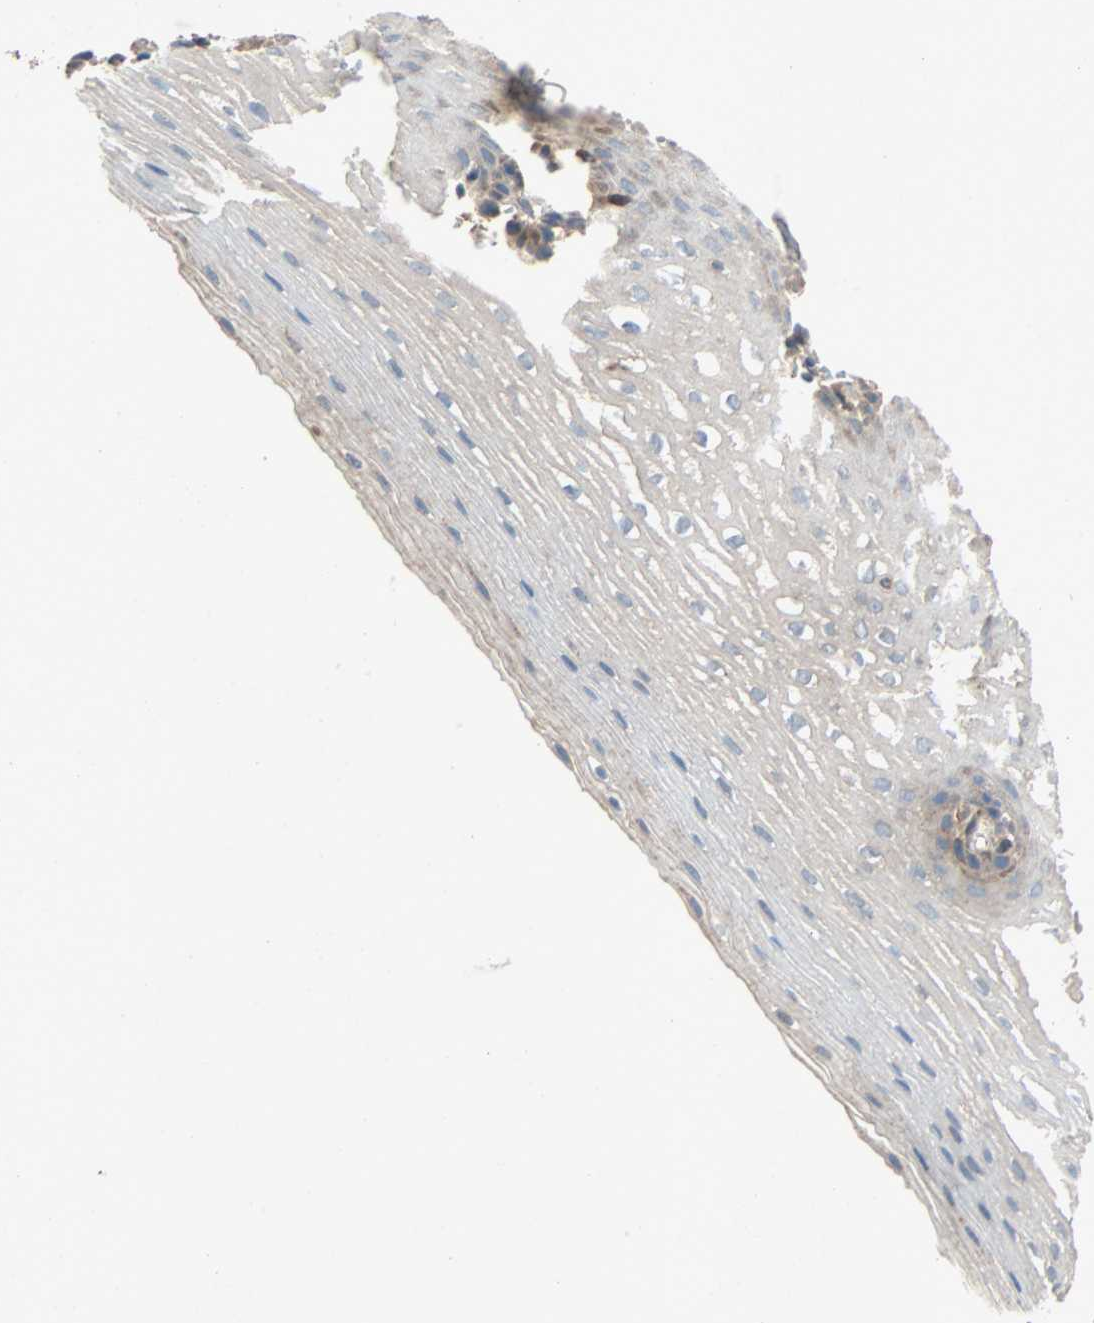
{"staining": {"intensity": "weak", "quantity": "25%-75%", "location": "cytoplasmic/membranous"}, "tissue": "esophagus", "cell_type": "Squamous epithelial cells", "image_type": "normal", "snomed": [{"axis": "morphology", "description": "Normal tissue, NOS"}, {"axis": "topography", "description": "Esophagus"}], "caption": "Immunohistochemical staining of benign esophagus shows weak cytoplasmic/membranous protein staining in approximately 25%-75% of squamous epithelial cells.", "gene": "XYLT1", "patient": {"sex": "male", "age": 48}}